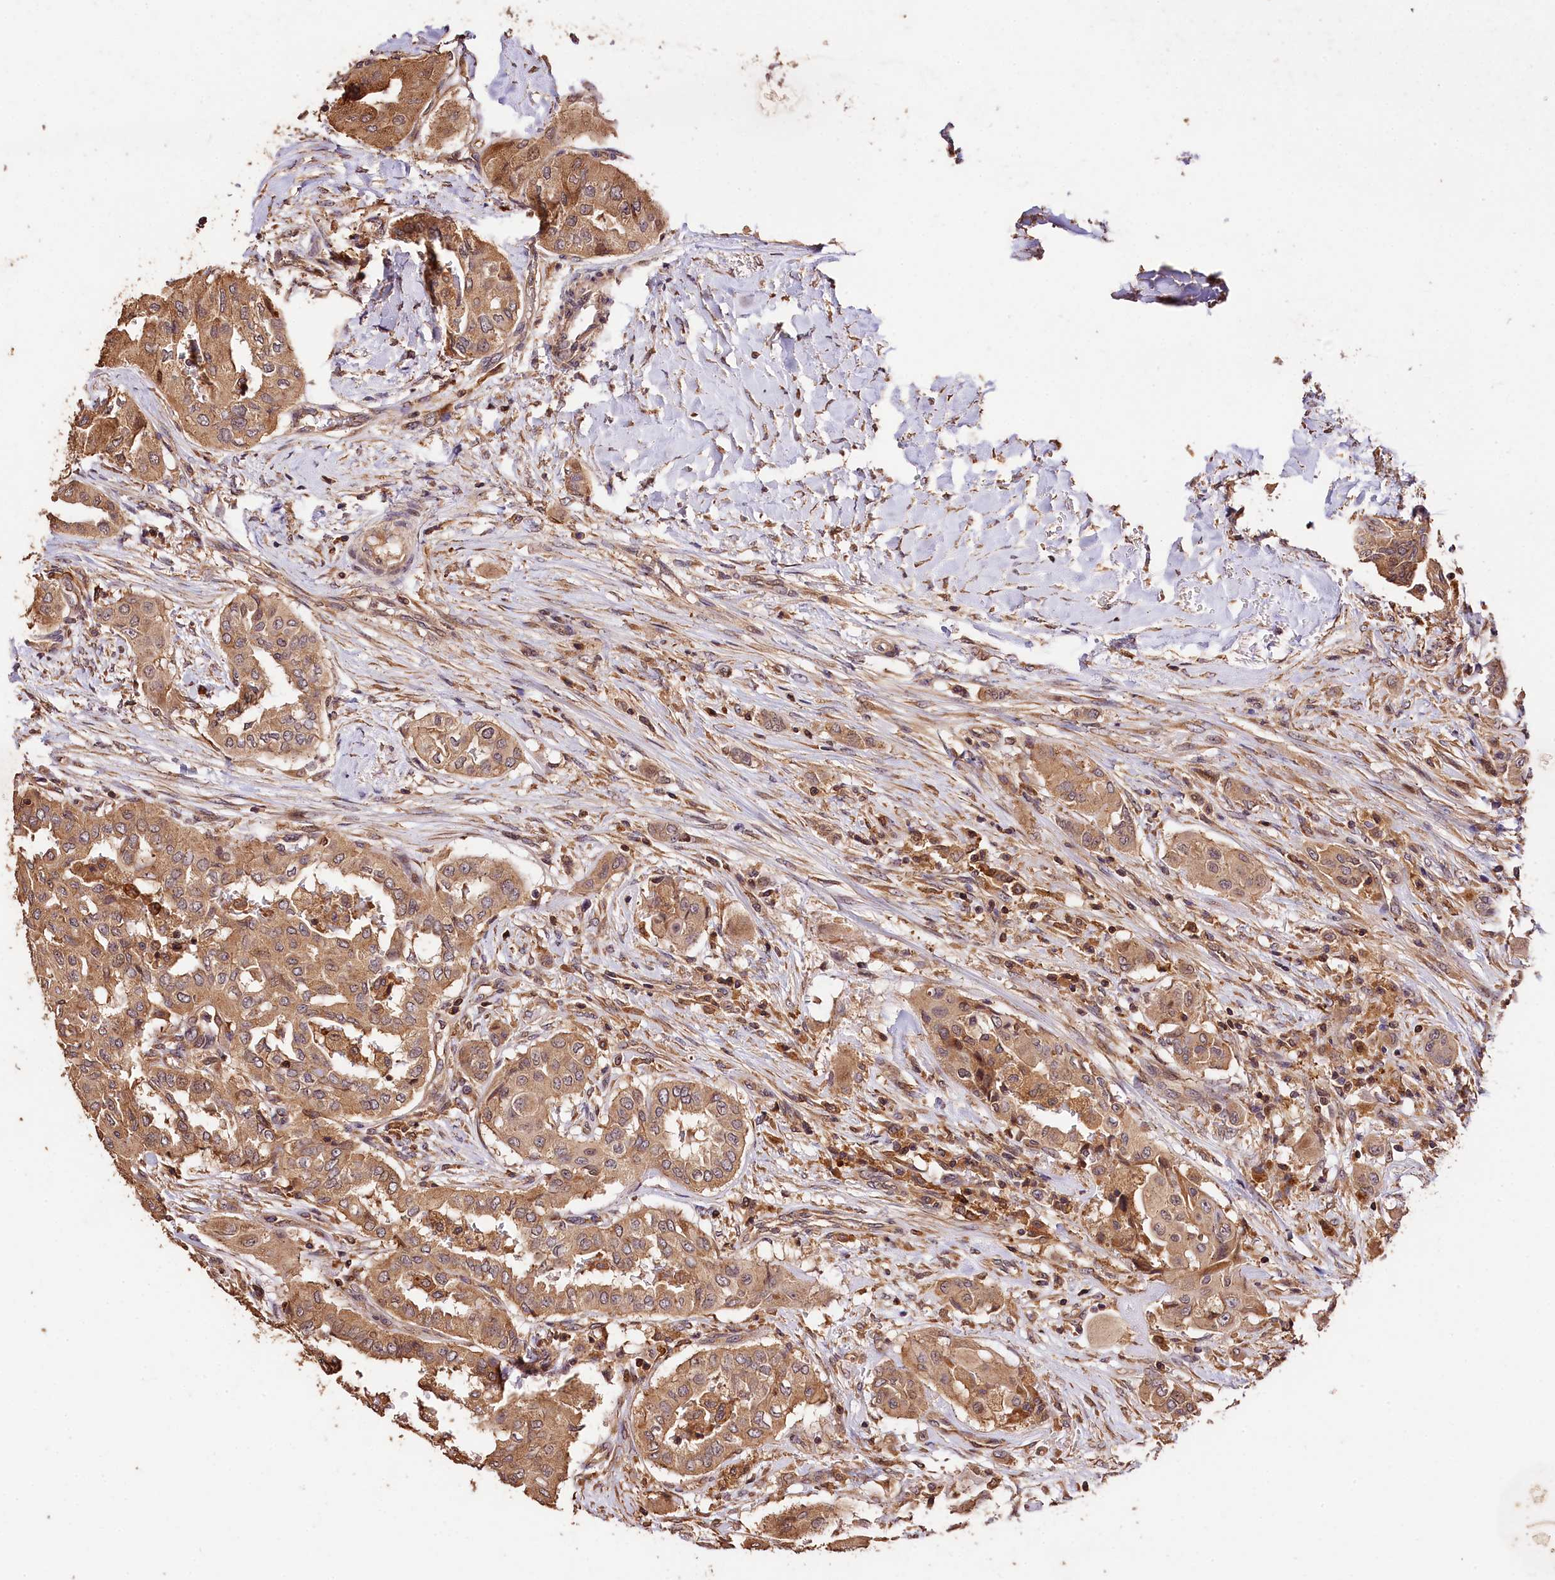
{"staining": {"intensity": "moderate", "quantity": ">75%", "location": "cytoplasmic/membranous"}, "tissue": "thyroid cancer", "cell_type": "Tumor cells", "image_type": "cancer", "snomed": [{"axis": "morphology", "description": "Papillary adenocarcinoma, NOS"}, {"axis": "topography", "description": "Thyroid gland"}], "caption": "Papillary adenocarcinoma (thyroid) tissue reveals moderate cytoplasmic/membranous staining in about >75% of tumor cells, visualized by immunohistochemistry.", "gene": "KPTN", "patient": {"sex": "female", "age": 59}}